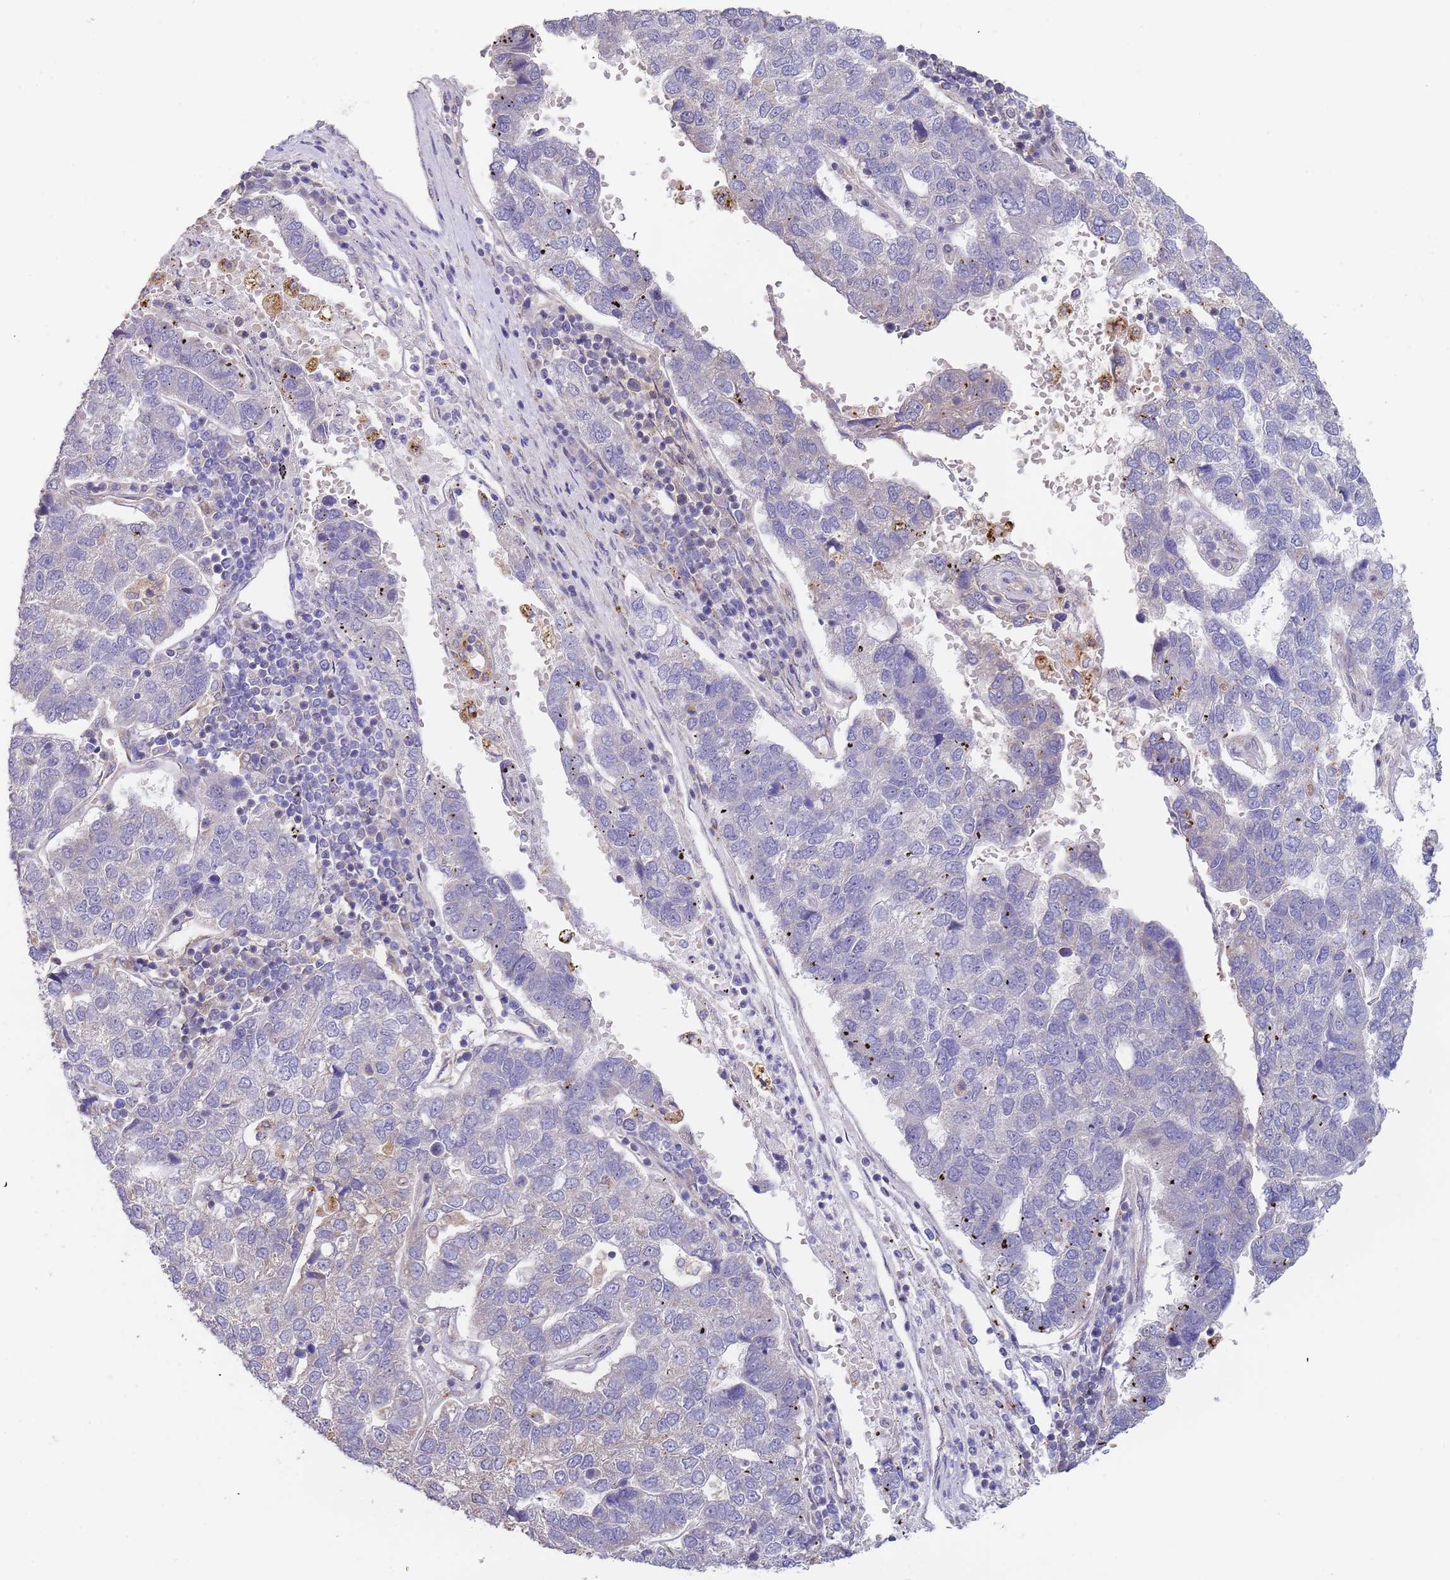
{"staining": {"intensity": "negative", "quantity": "none", "location": "none"}, "tissue": "pancreatic cancer", "cell_type": "Tumor cells", "image_type": "cancer", "snomed": [{"axis": "morphology", "description": "Adenocarcinoma, NOS"}, {"axis": "topography", "description": "Pancreas"}], "caption": "The immunohistochemistry (IHC) photomicrograph has no significant positivity in tumor cells of adenocarcinoma (pancreatic) tissue.", "gene": "TMEM64", "patient": {"sex": "female", "age": 61}}